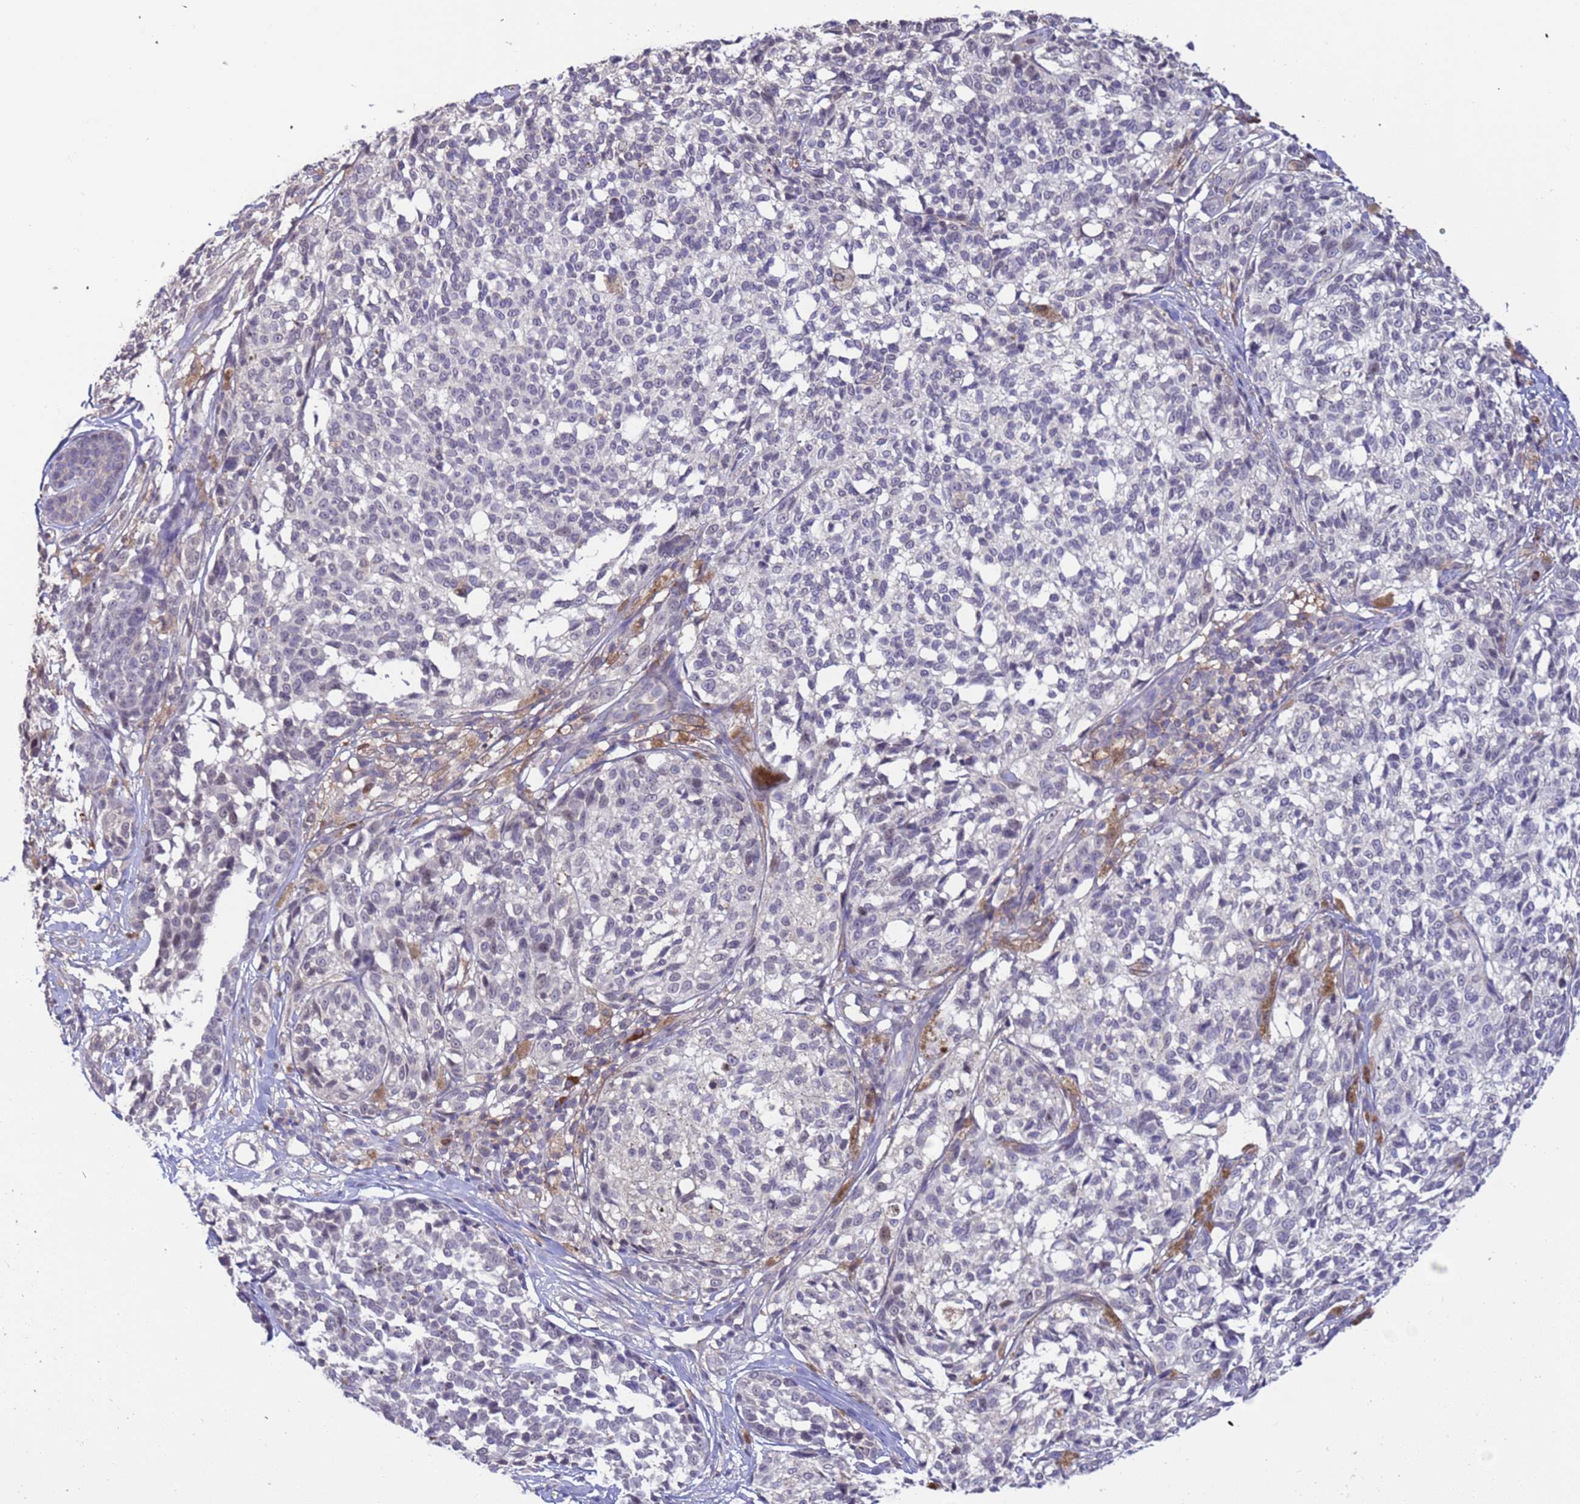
{"staining": {"intensity": "negative", "quantity": "none", "location": "none"}, "tissue": "melanoma", "cell_type": "Tumor cells", "image_type": "cancer", "snomed": [{"axis": "morphology", "description": "Malignant melanoma, NOS"}, {"axis": "topography", "description": "Skin of upper extremity"}], "caption": "This is an immunohistochemistry image of melanoma. There is no positivity in tumor cells.", "gene": "AMPD3", "patient": {"sex": "male", "age": 40}}